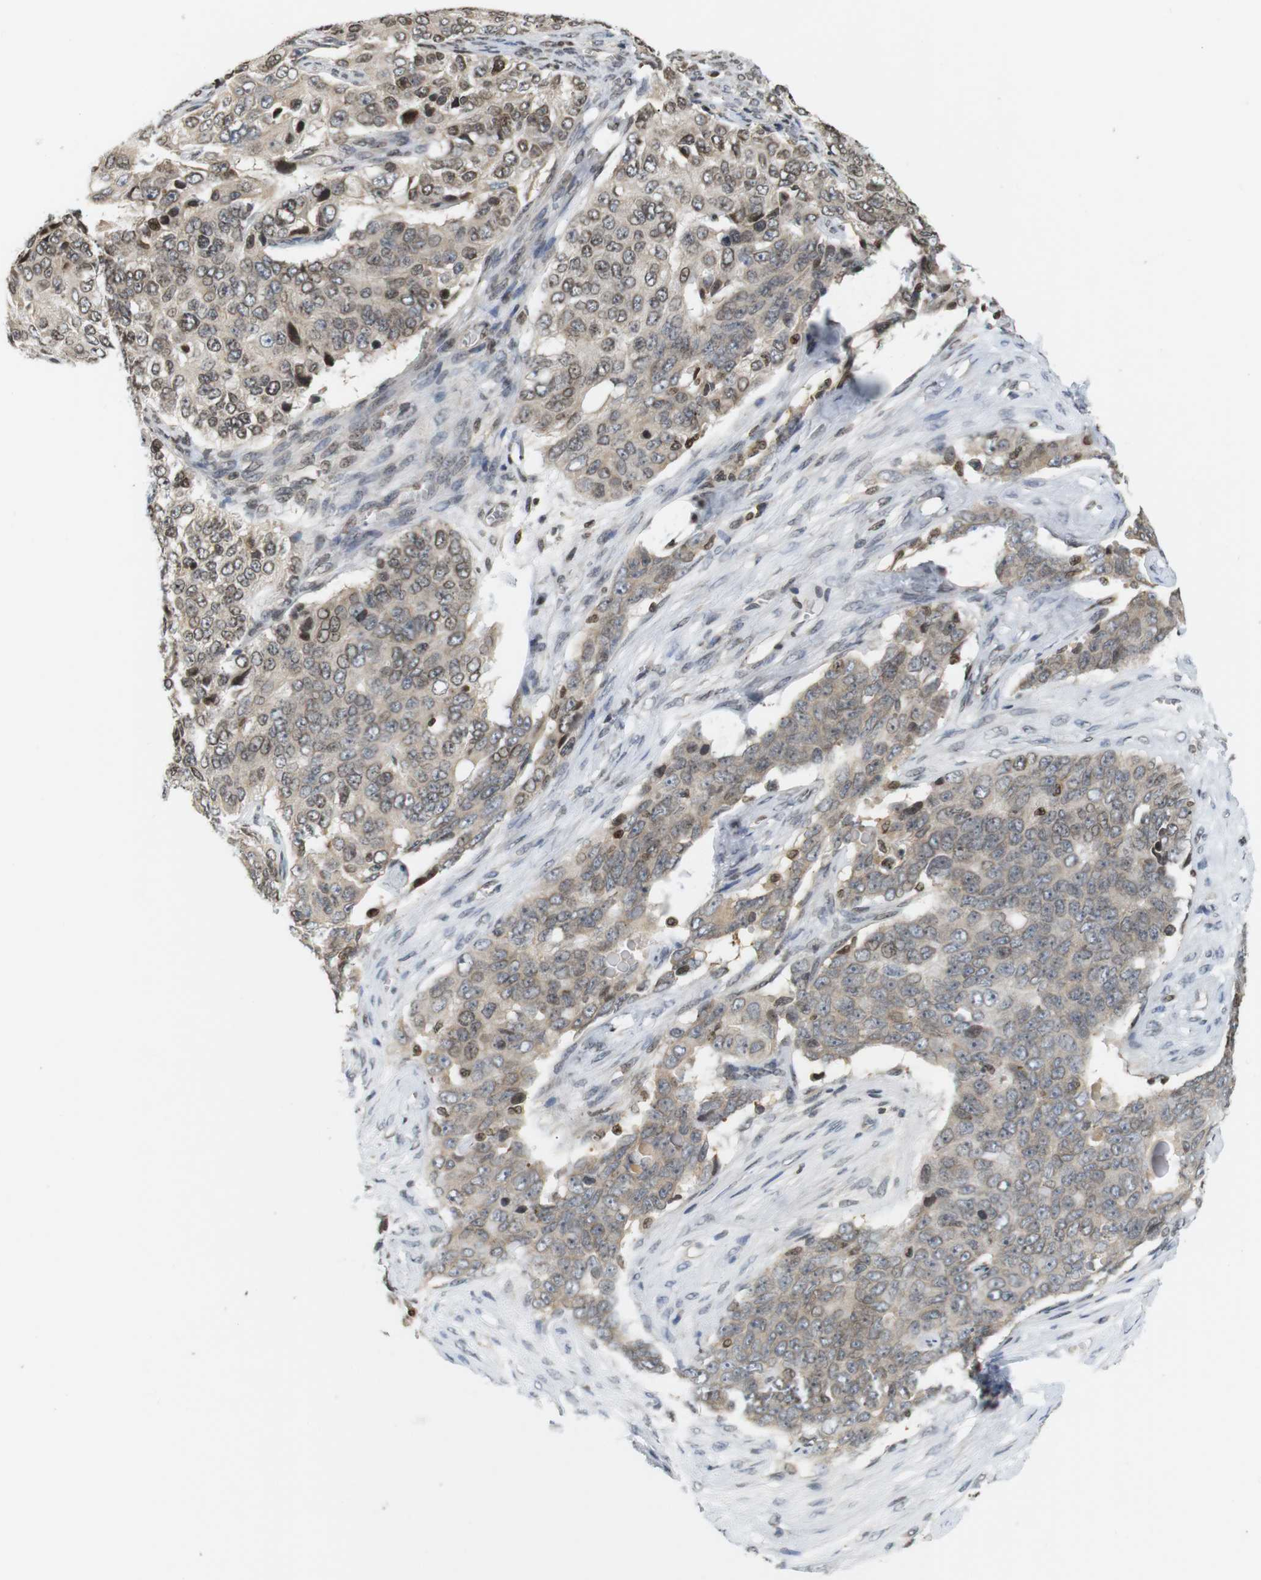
{"staining": {"intensity": "weak", "quantity": "25%-75%", "location": "nuclear"}, "tissue": "ovarian cancer", "cell_type": "Tumor cells", "image_type": "cancer", "snomed": [{"axis": "morphology", "description": "Carcinoma, endometroid"}, {"axis": "topography", "description": "Ovary"}], "caption": "The immunohistochemical stain labels weak nuclear expression in tumor cells of ovarian endometroid carcinoma tissue. (Stains: DAB in brown, nuclei in blue, Microscopy: brightfield microscopy at high magnification).", "gene": "MBD1", "patient": {"sex": "female", "age": 51}}